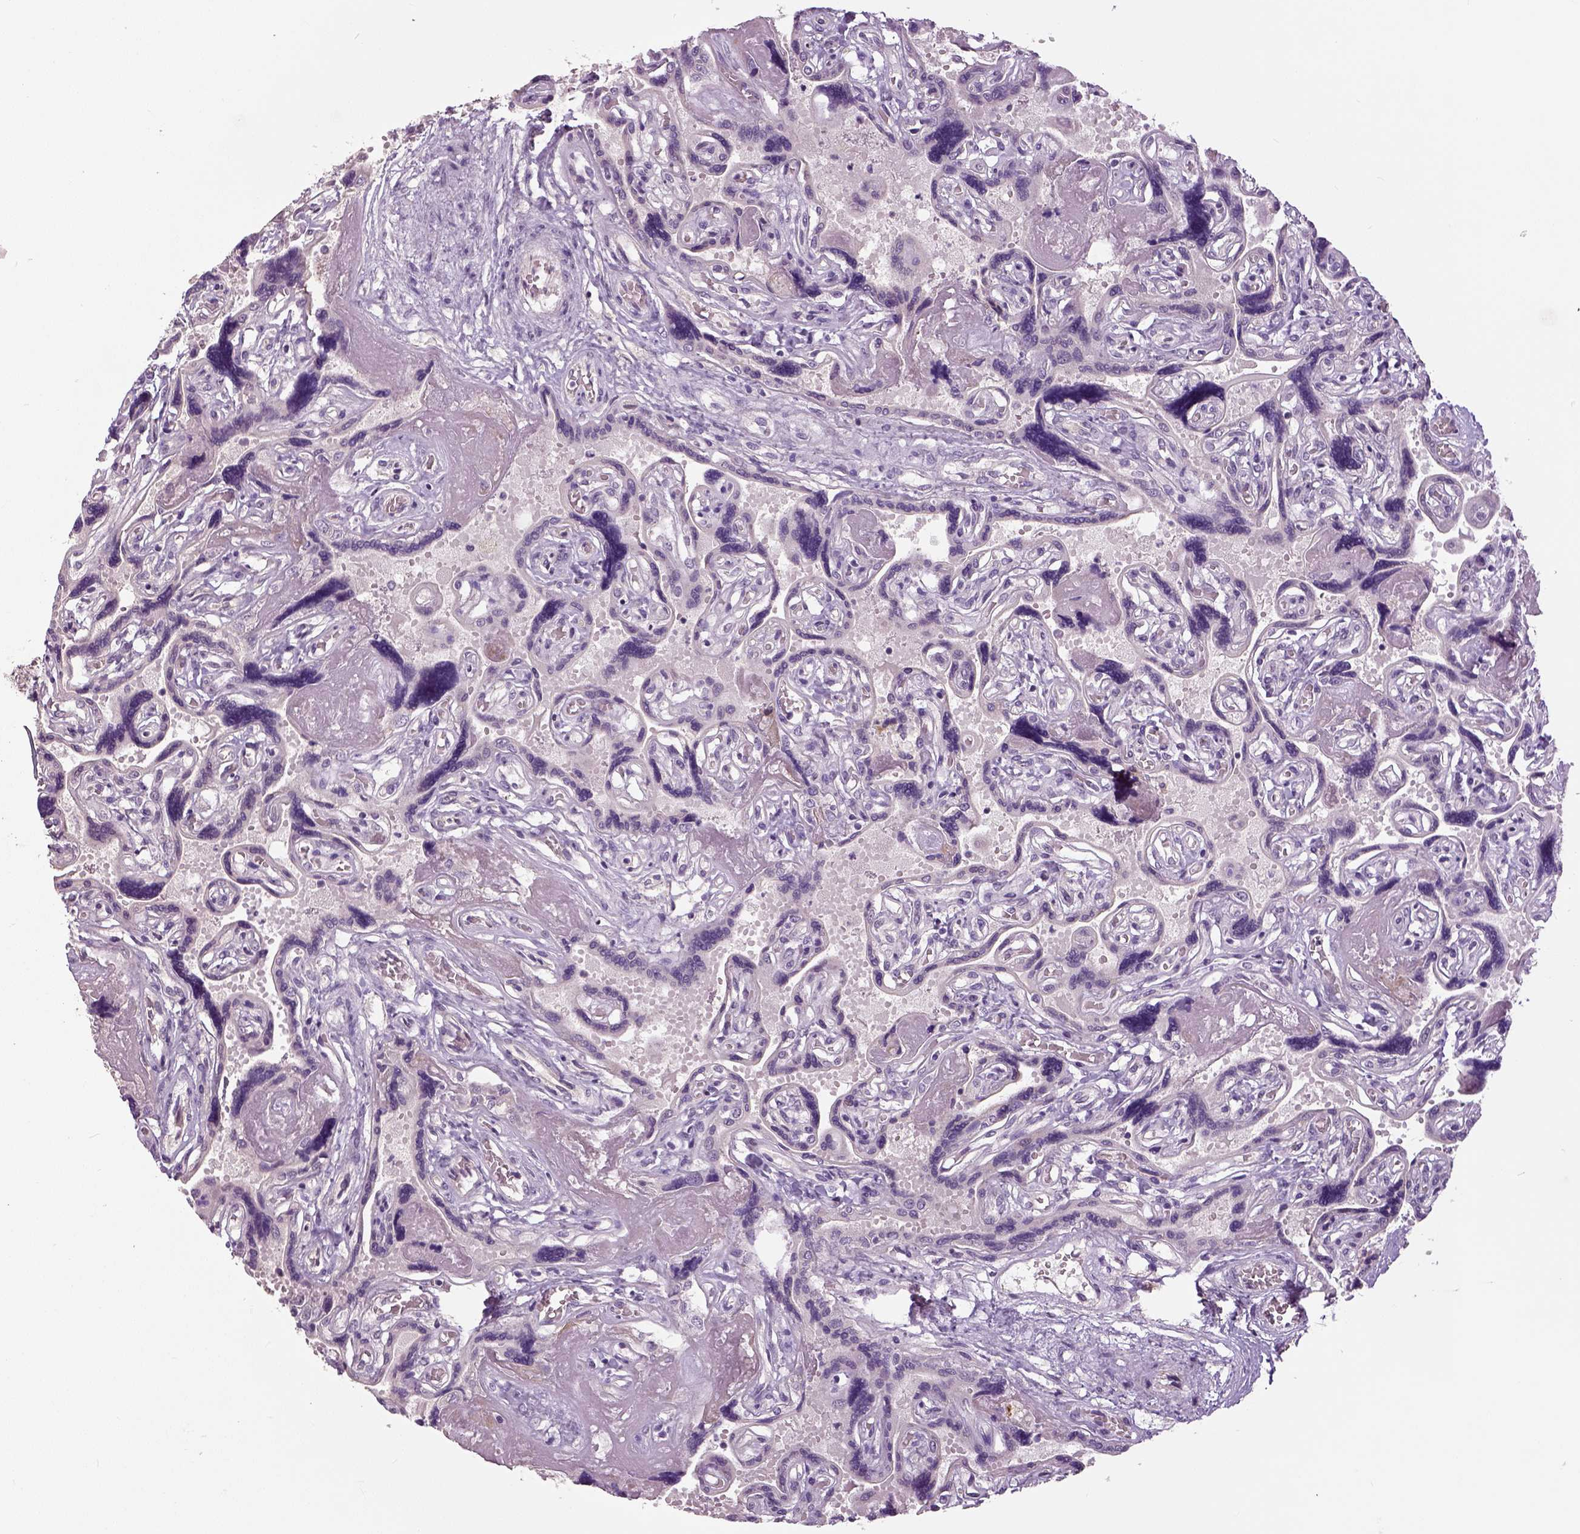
{"staining": {"intensity": "negative", "quantity": "none", "location": "none"}, "tissue": "placenta", "cell_type": "Decidual cells", "image_type": "normal", "snomed": [{"axis": "morphology", "description": "Normal tissue, NOS"}, {"axis": "topography", "description": "Placenta"}], "caption": "Immunohistochemistry histopathology image of unremarkable placenta stained for a protein (brown), which demonstrates no expression in decidual cells.", "gene": "NECAB1", "patient": {"sex": "female", "age": 32}}